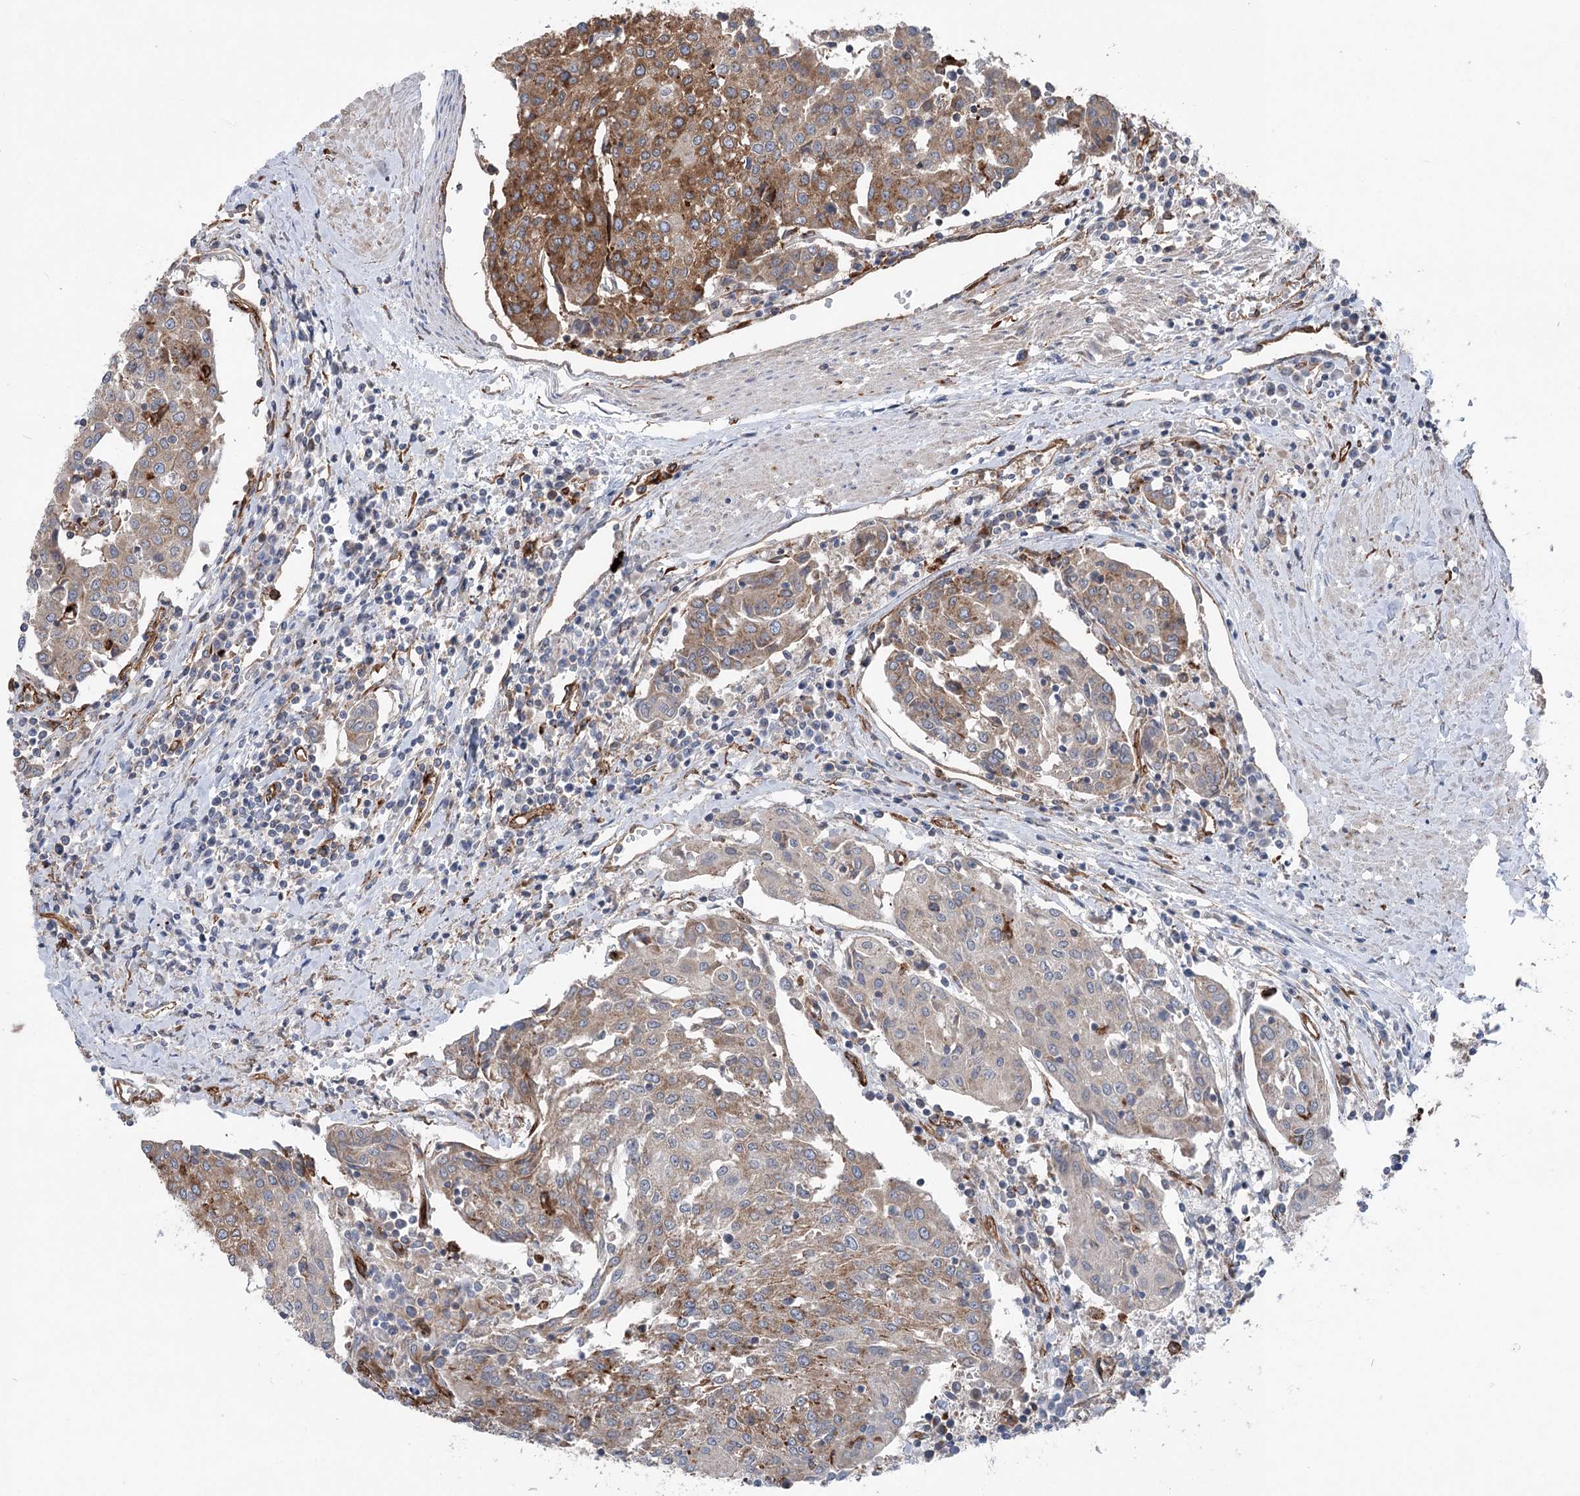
{"staining": {"intensity": "moderate", "quantity": "25%-75%", "location": "cytoplasmic/membranous"}, "tissue": "urothelial cancer", "cell_type": "Tumor cells", "image_type": "cancer", "snomed": [{"axis": "morphology", "description": "Urothelial carcinoma, High grade"}, {"axis": "topography", "description": "Urinary bladder"}], "caption": "Brown immunohistochemical staining in human urothelial cancer reveals moderate cytoplasmic/membranous positivity in approximately 25%-75% of tumor cells. (DAB (3,3'-diaminobenzidine) IHC with brightfield microscopy, high magnification).", "gene": "MTPAP", "patient": {"sex": "female", "age": 85}}